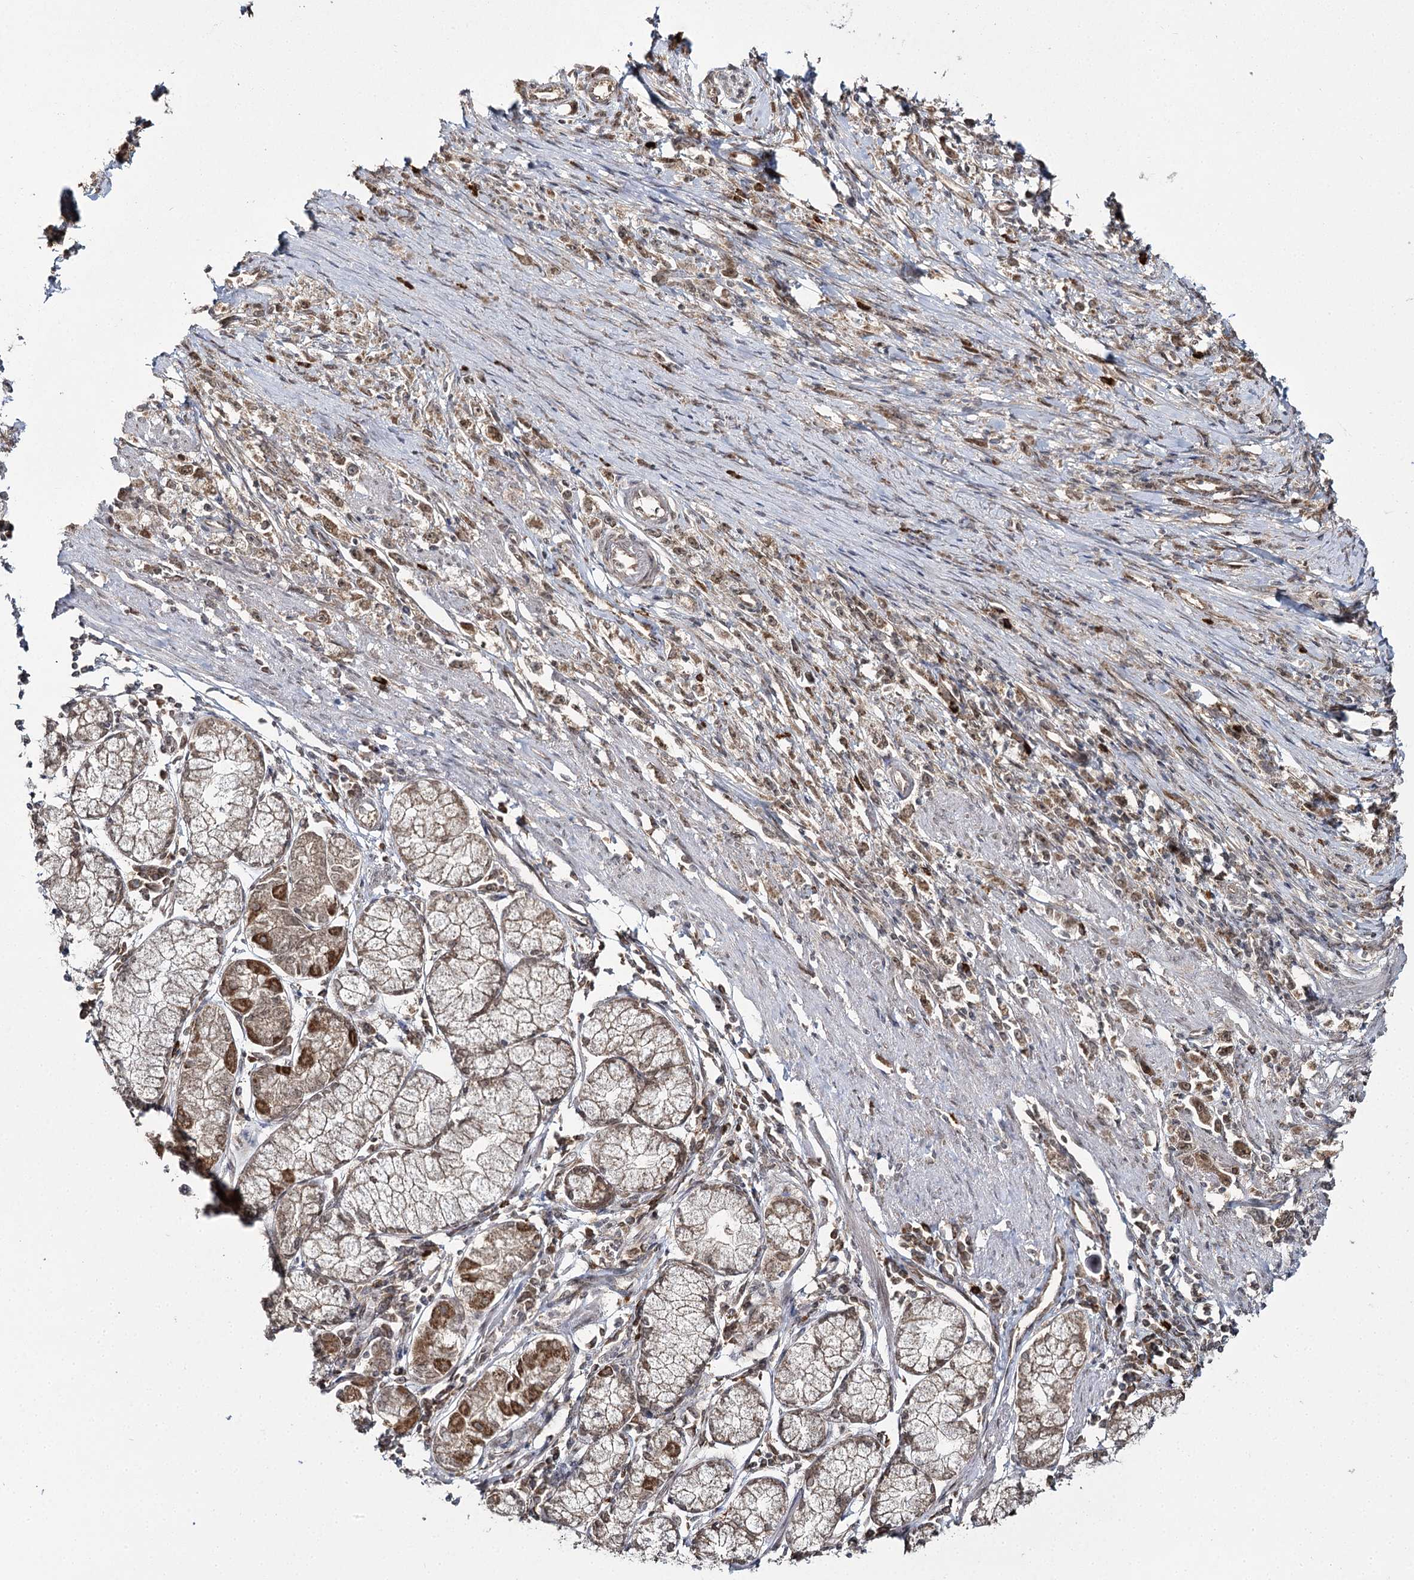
{"staining": {"intensity": "weak", "quantity": ">75%", "location": "cytoplasmic/membranous,nuclear"}, "tissue": "stomach cancer", "cell_type": "Tumor cells", "image_type": "cancer", "snomed": [{"axis": "morphology", "description": "Adenocarcinoma, NOS"}, {"axis": "topography", "description": "Stomach"}], "caption": "Protein staining displays weak cytoplasmic/membranous and nuclear positivity in about >75% of tumor cells in stomach cancer (adenocarcinoma). (brown staining indicates protein expression, while blue staining denotes nuclei).", "gene": "TRNT1", "patient": {"sex": "female", "age": 59}}